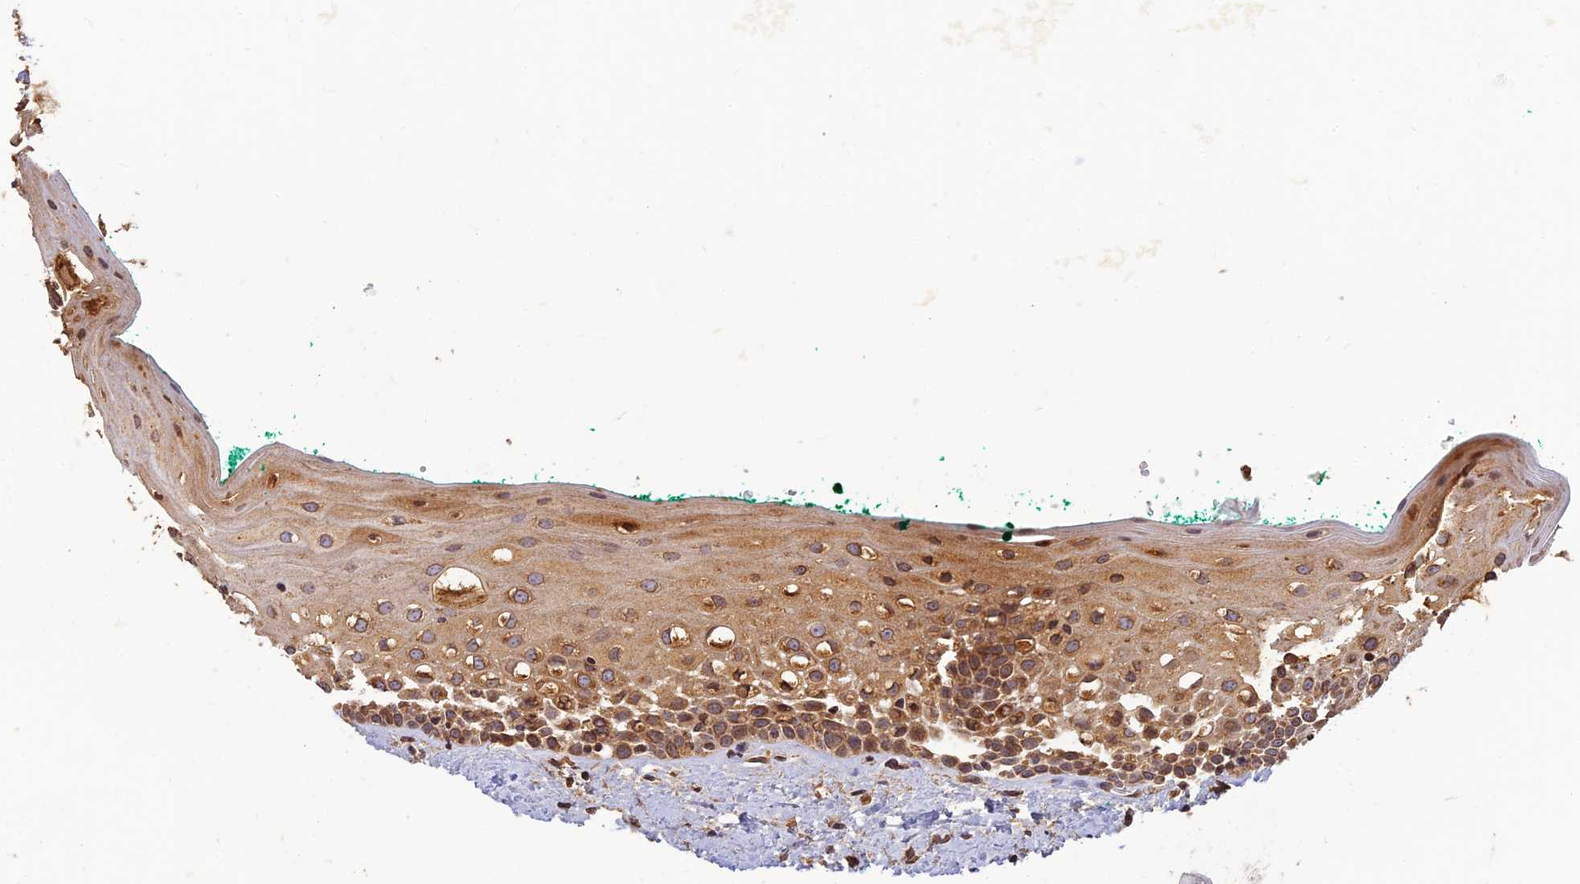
{"staining": {"intensity": "strong", "quantity": ">75%", "location": "cytoplasmic/membranous"}, "tissue": "oral mucosa", "cell_type": "Squamous epithelial cells", "image_type": "normal", "snomed": [{"axis": "morphology", "description": "Normal tissue, NOS"}, {"axis": "topography", "description": "Oral tissue"}], "caption": "High-magnification brightfield microscopy of benign oral mucosa stained with DAB (3,3'-diaminobenzidine) (brown) and counterstained with hematoxylin (blue). squamous epithelial cells exhibit strong cytoplasmic/membranous positivity is seen in about>75% of cells. The staining was performed using DAB (3,3'-diaminobenzidine) to visualize the protein expression in brown, while the nuclei were stained in blue with hematoxylin (Magnification: 20x).", "gene": "CORO1C", "patient": {"sex": "female", "age": 70}}